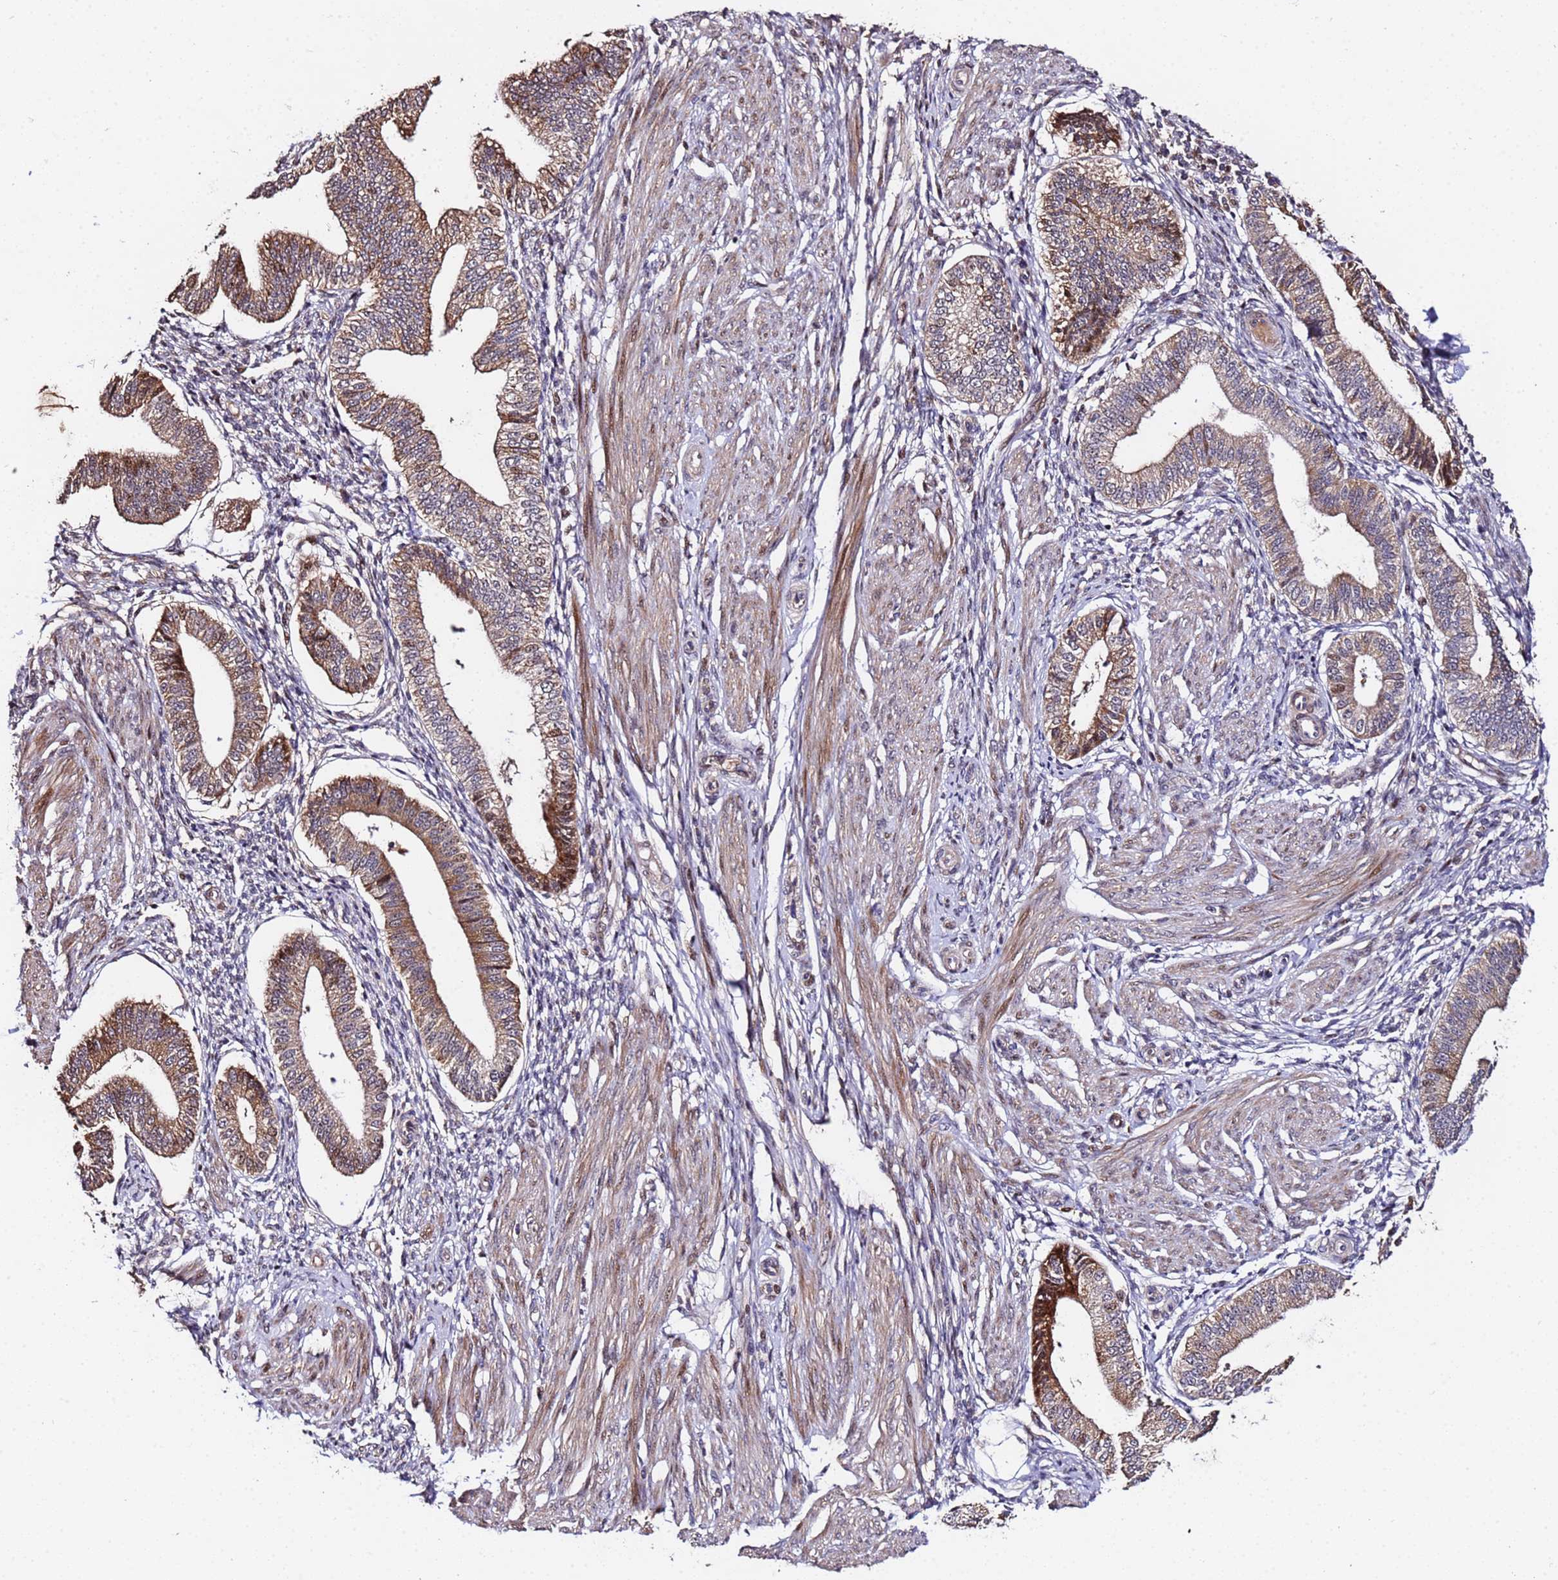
{"staining": {"intensity": "negative", "quantity": "none", "location": "none"}, "tissue": "endometrium", "cell_type": "Cells in endometrial stroma", "image_type": "normal", "snomed": [{"axis": "morphology", "description": "Normal tissue, NOS"}, {"axis": "topography", "description": "Endometrium"}], "caption": "High power microscopy micrograph of an immunohistochemistry (IHC) histopathology image of normal endometrium, revealing no significant staining in cells in endometrial stroma. (DAB (3,3'-diaminobenzidine) immunohistochemistry with hematoxylin counter stain).", "gene": "WNK4", "patient": {"sex": "female", "age": 39}}